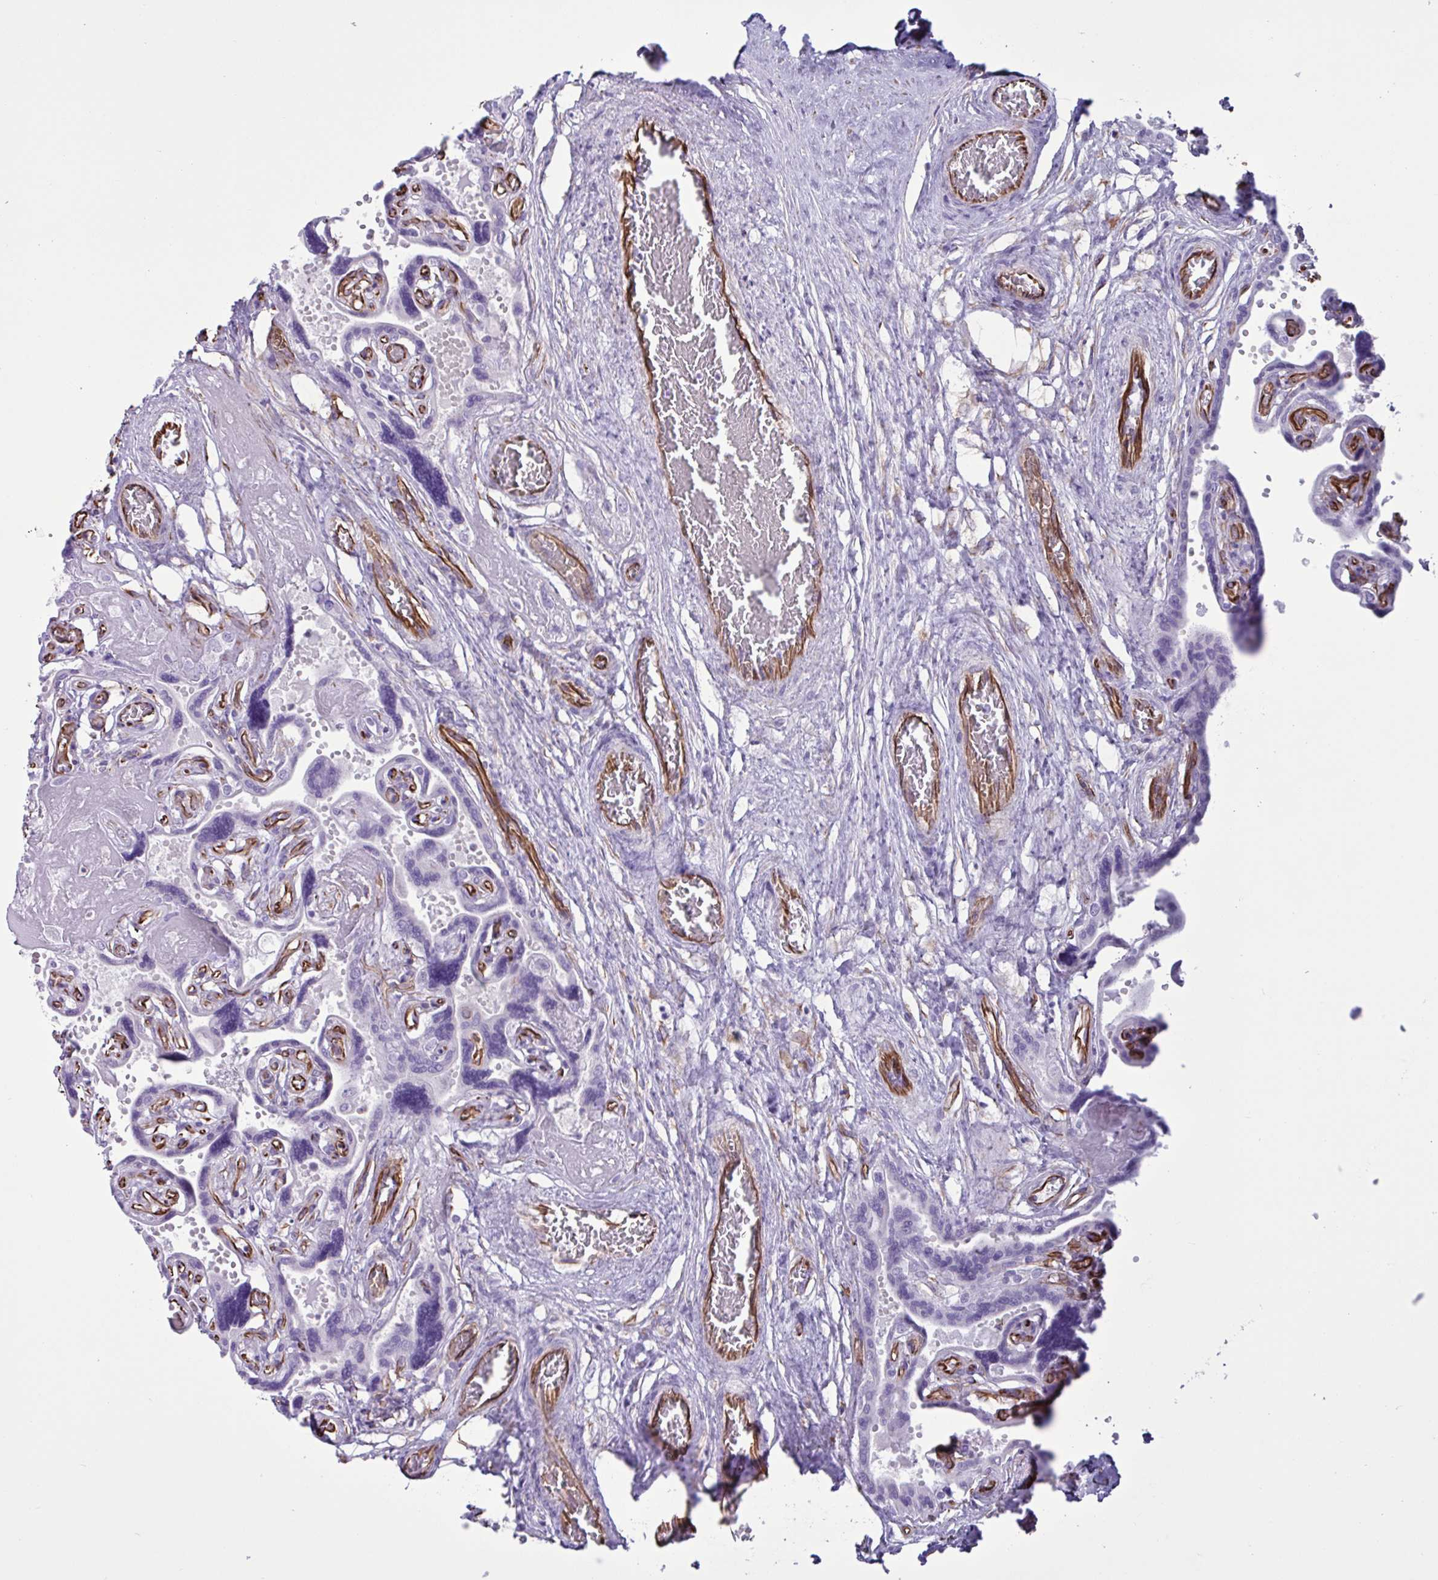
{"staining": {"intensity": "strong", "quantity": ">75%", "location": "cytoplasmic/membranous"}, "tissue": "placenta", "cell_type": "Decidual cells", "image_type": "normal", "snomed": [{"axis": "morphology", "description": "Normal tissue, NOS"}, {"axis": "topography", "description": "Placenta"}], "caption": "Brown immunohistochemical staining in normal human placenta reveals strong cytoplasmic/membranous positivity in about >75% of decidual cells.", "gene": "TMEM86B", "patient": {"sex": "female", "age": 32}}